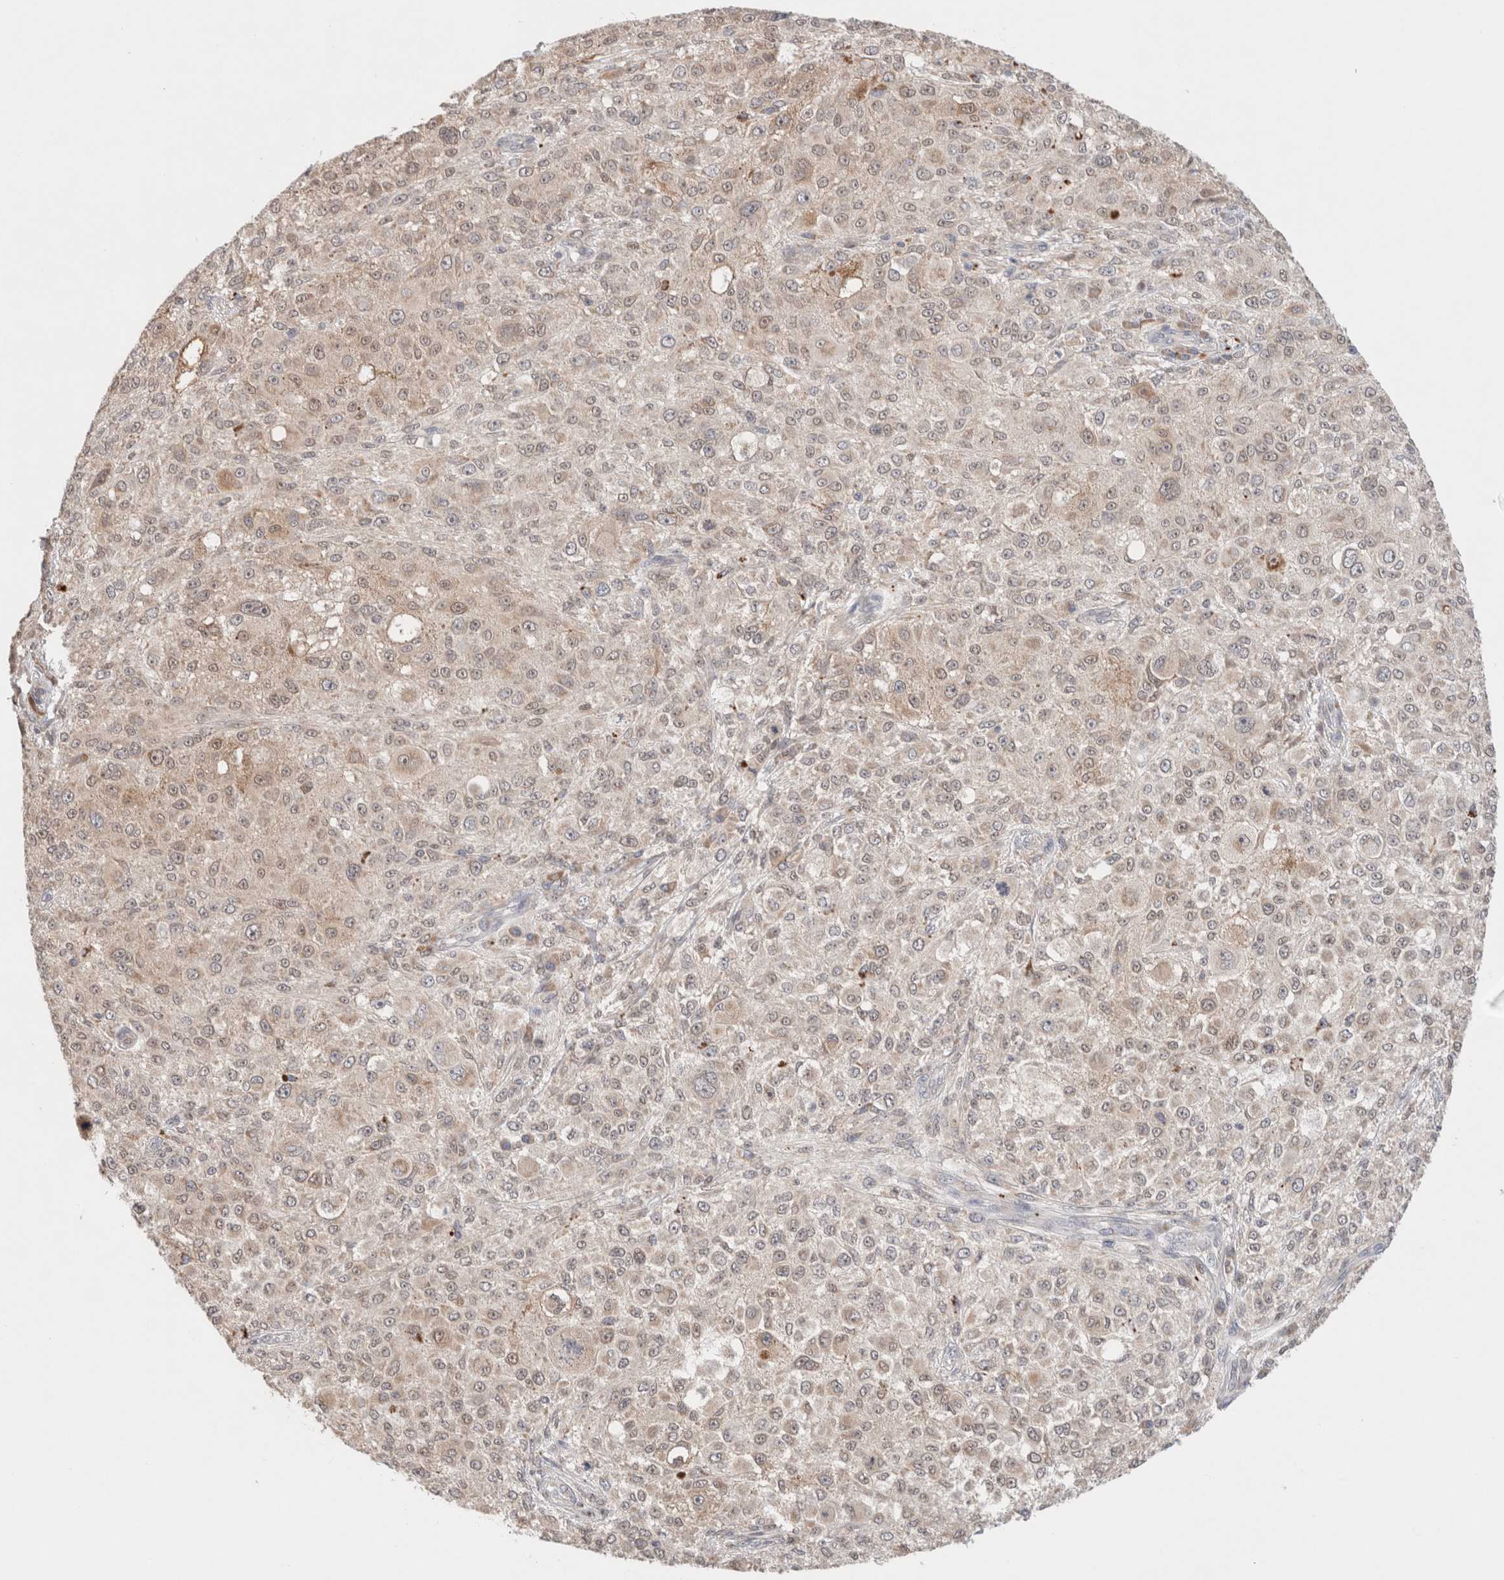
{"staining": {"intensity": "weak", "quantity": "25%-75%", "location": "nuclear"}, "tissue": "melanoma", "cell_type": "Tumor cells", "image_type": "cancer", "snomed": [{"axis": "morphology", "description": "Necrosis, NOS"}, {"axis": "morphology", "description": "Malignant melanoma, NOS"}, {"axis": "topography", "description": "Skin"}], "caption": "An IHC photomicrograph of tumor tissue is shown. Protein staining in brown labels weak nuclear positivity in melanoma within tumor cells.", "gene": "ERI3", "patient": {"sex": "female", "age": 87}}